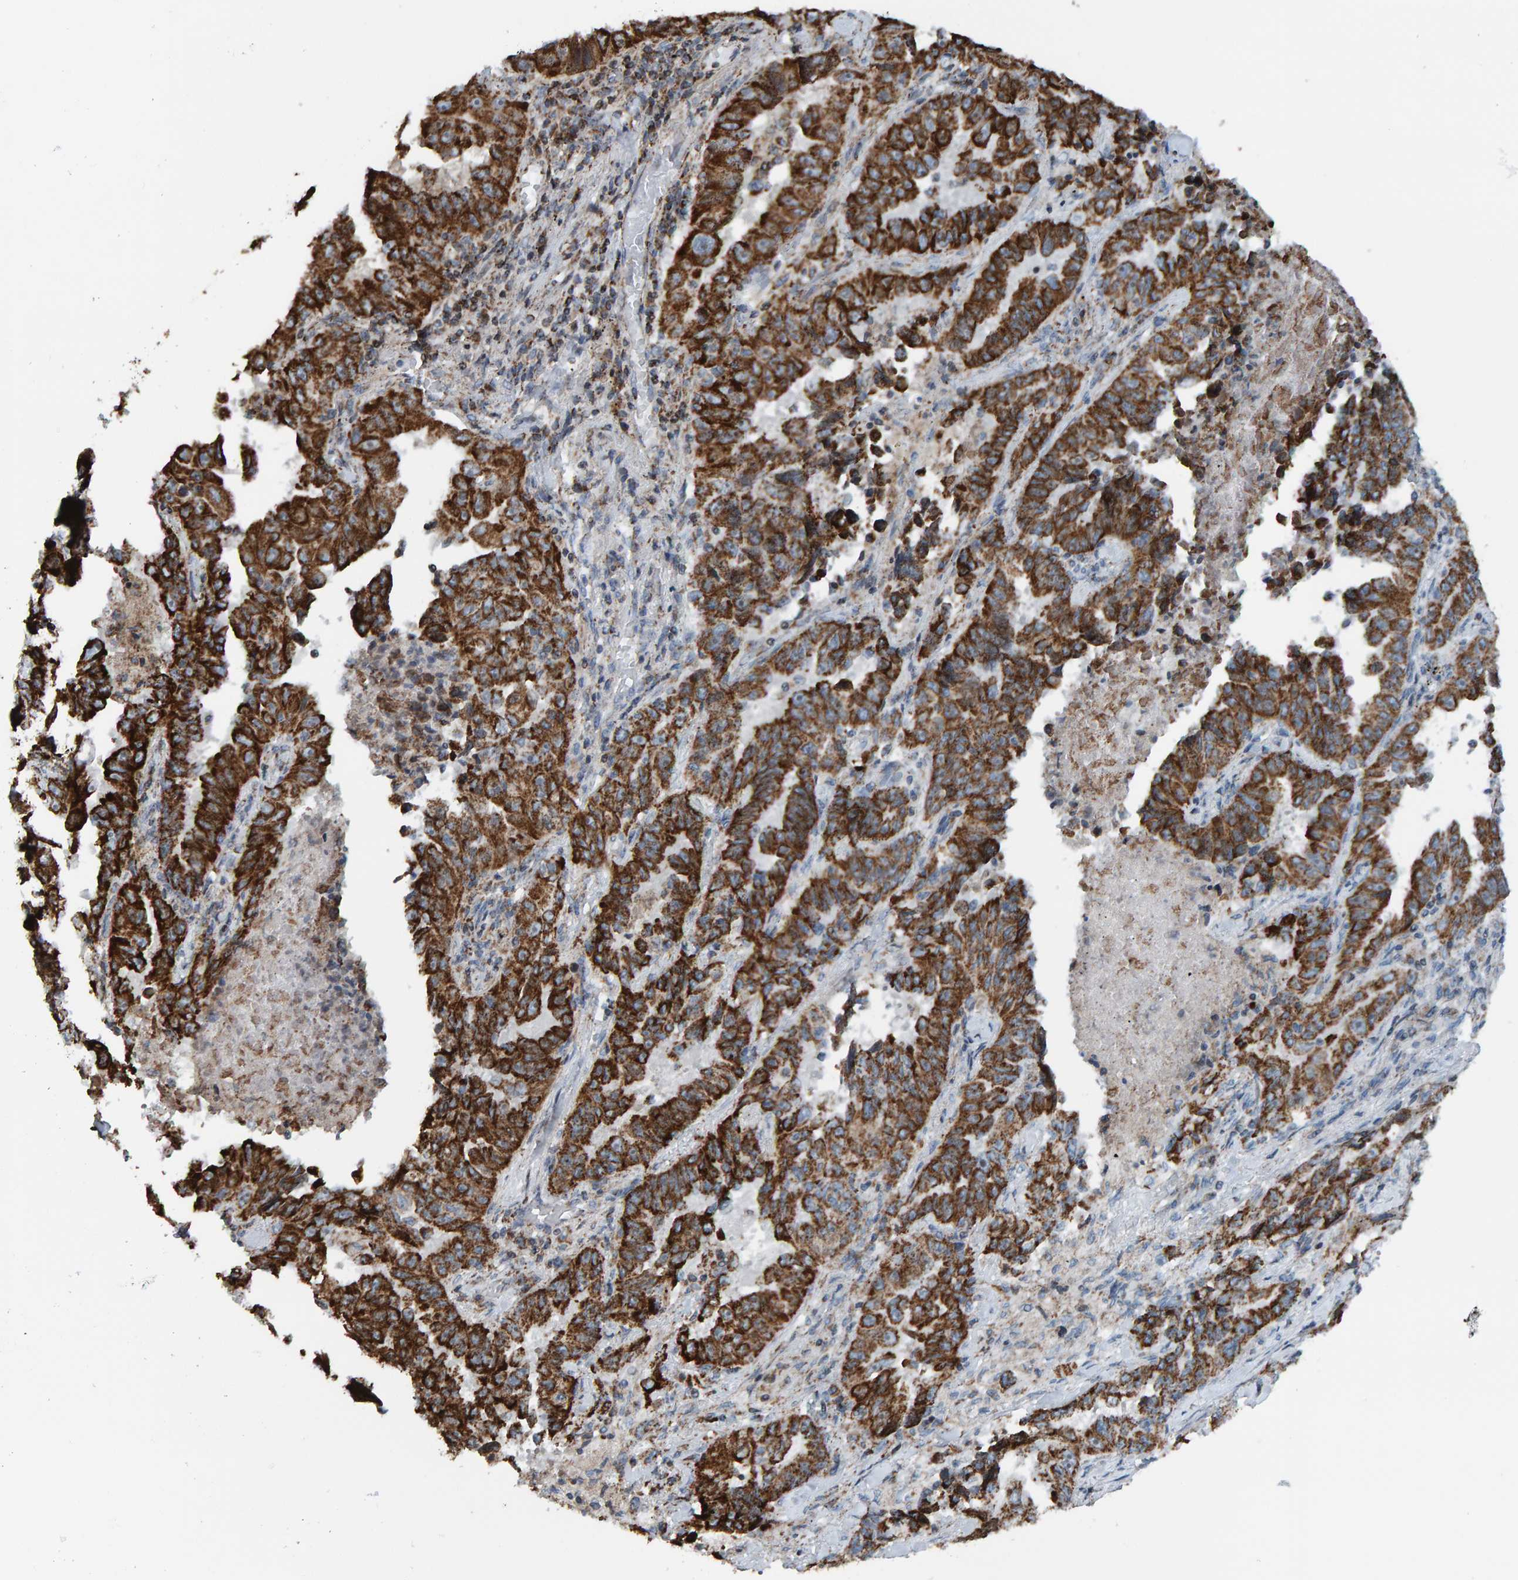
{"staining": {"intensity": "strong", "quantity": ">75%", "location": "cytoplasmic/membranous"}, "tissue": "lung cancer", "cell_type": "Tumor cells", "image_type": "cancer", "snomed": [{"axis": "morphology", "description": "Adenocarcinoma, NOS"}, {"axis": "topography", "description": "Lung"}], "caption": "IHC micrograph of neoplastic tissue: human lung adenocarcinoma stained using IHC reveals high levels of strong protein expression localized specifically in the cytoplasmic/membranous of tumor cells, appearing as a cytoplasmic/membranous brown color.", "gene": "ZNF48", "patient": {"sex": "female", "age": 51}}